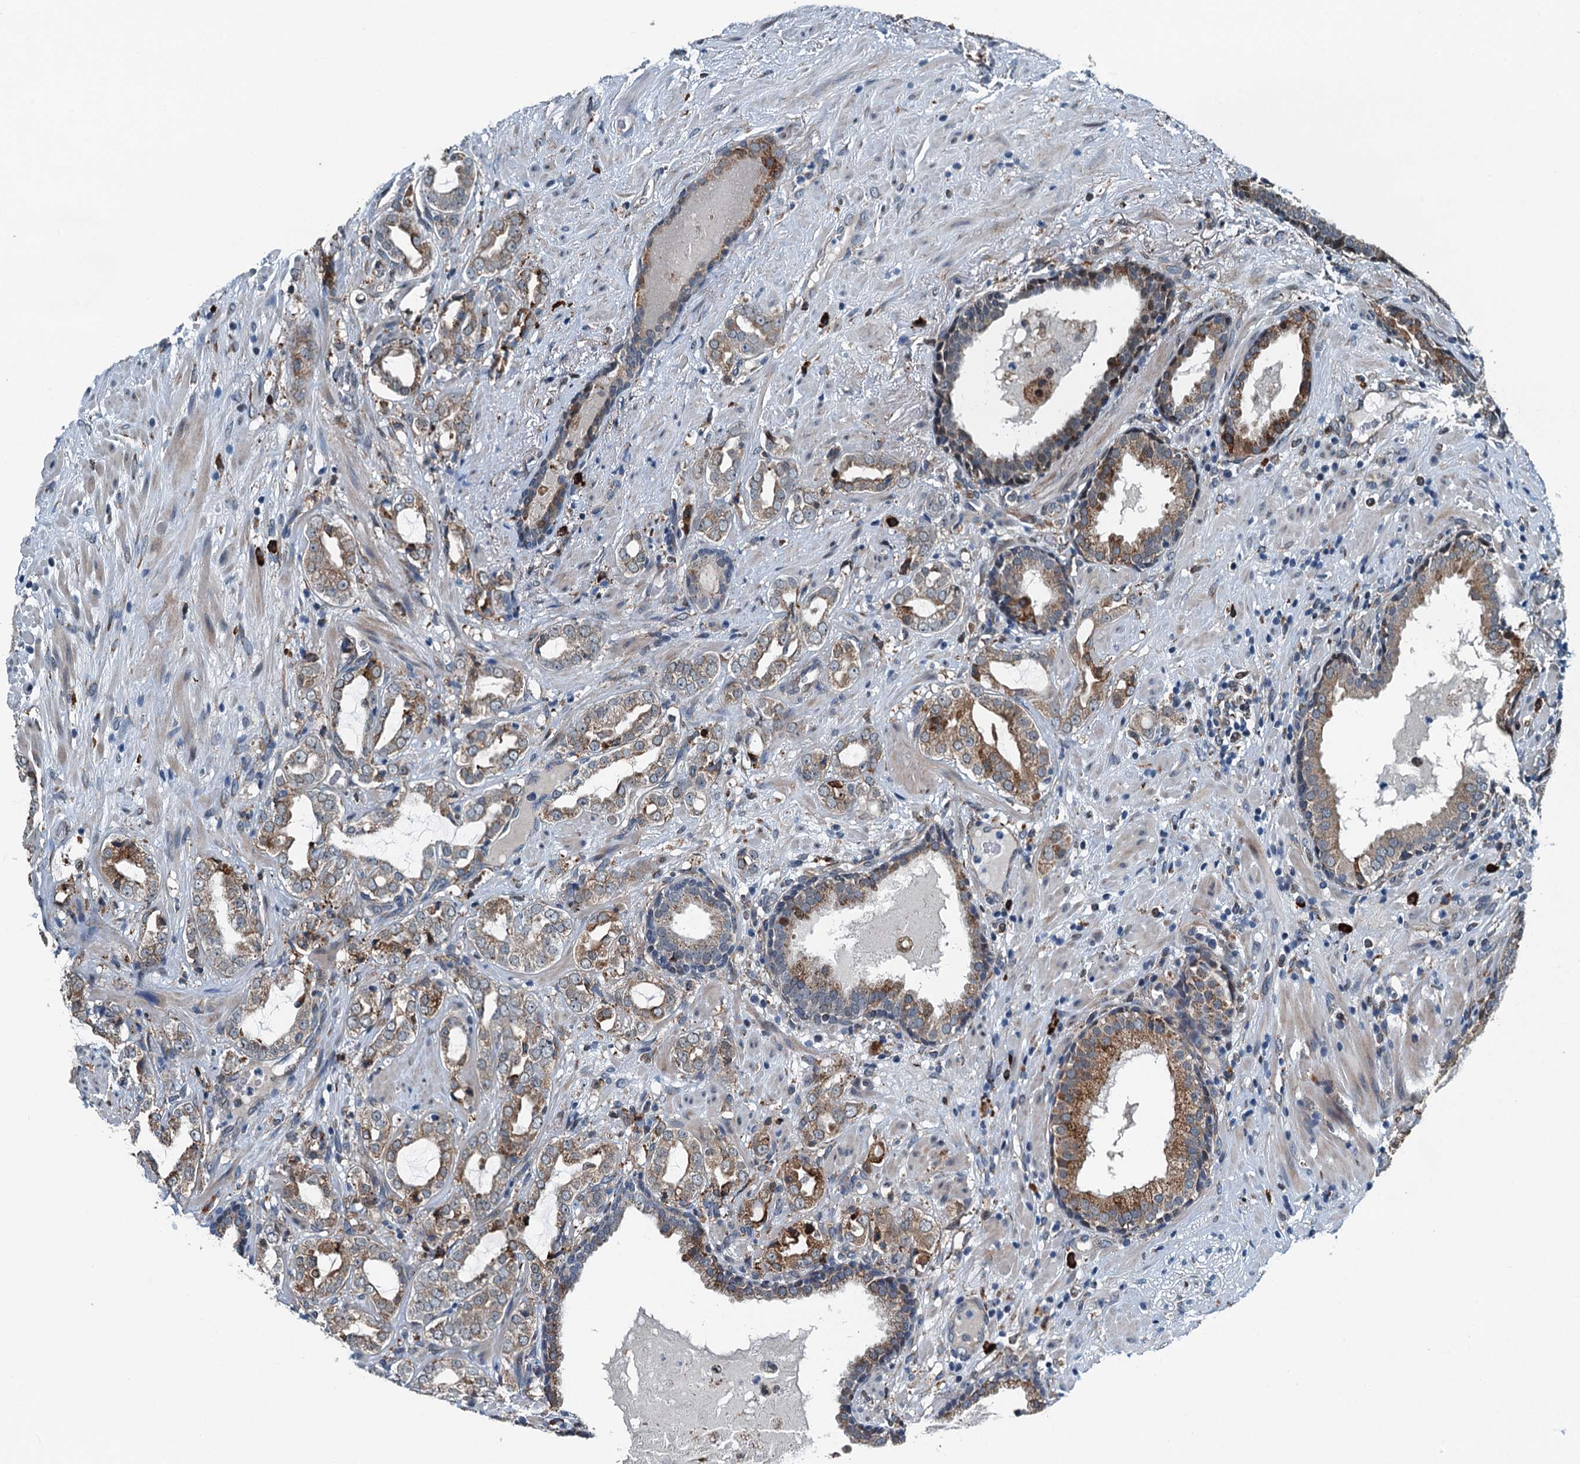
{"staining": {"intensity": "moderate", "quantity": "25%-75%", "location": "cytoplasmic/membranous"}, "tissue": "prostate cancer", "cell_type": "Tumor cells", "image_type": "cancer", "snomed": [{"axis": "morphology", "description": "Adenocarcinoma, High grade"}, {"axis": "topography", "description": "Prostate"}], "caption": "Prostate cancer stained with DAB immunohistochemistry reveals medium levels of moderate cytoplasmic/membranous positivity in approximately 25%-75% of tumor cells. (Stains: DAB (3,3'-diaminobenzidine) in brown, nuclei in blue, Microscopy: brightfield microscopy at high magnification).", "gene": "TAMALIN", "patient": {"sex": "male", "age": 64}}